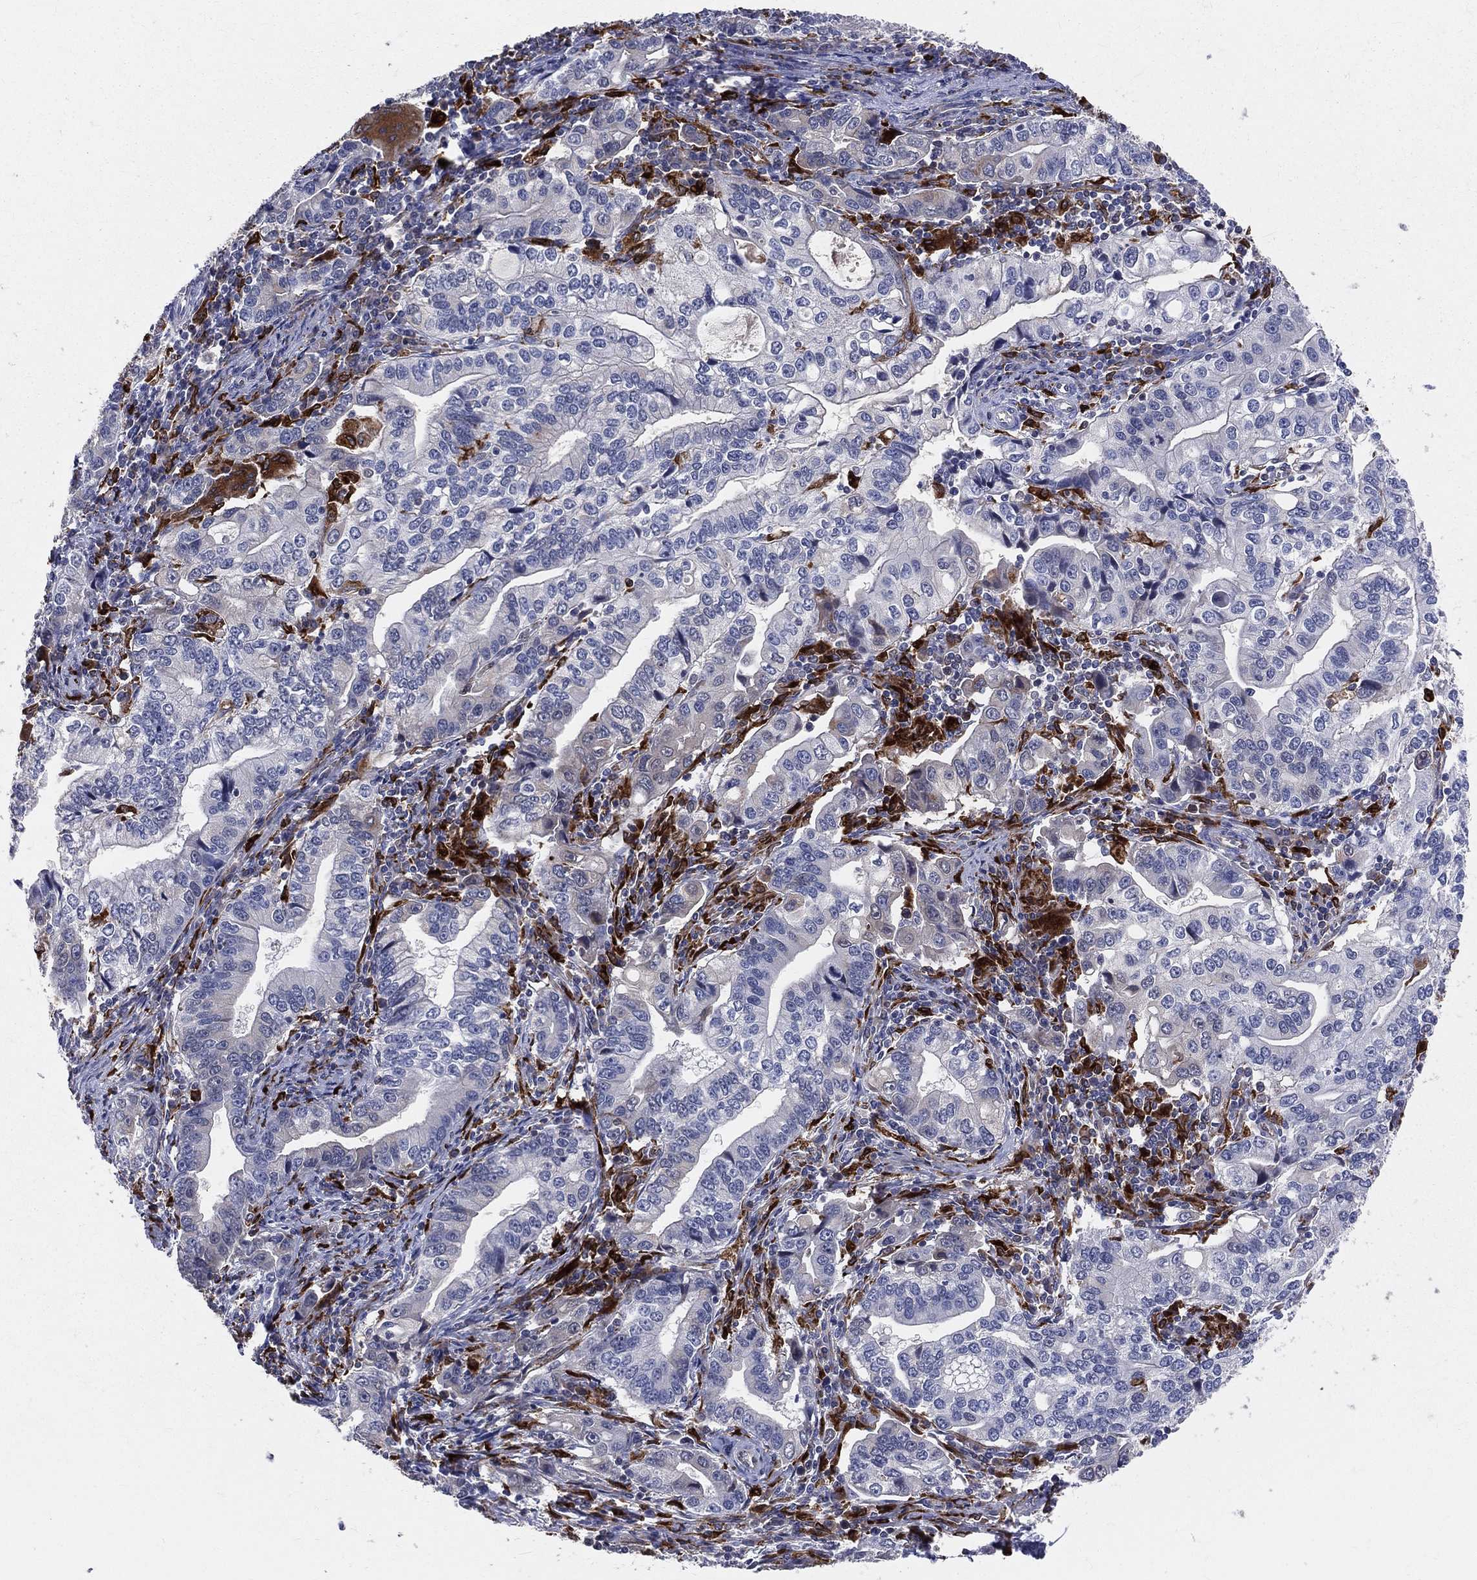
{"staining": {"intensity": "negative", "quantity": "none", "location": "none"}, "tissue": "stomach cancer", "cell_type": "Tumor cells", "image_type": "cancer", "snomed": [{"axis": "morphology", "description": "Adenocarcinoma, NOS"}, {"axis": "topography", "description": "Stomach, lower"}], "caption": "Protein analysis of stomach cancer (adenocarcinoma) shows no significant positivity in tumor cells. (Stains: DAB immunohistochemistry (IHC) with hematoxylin counter stain, Microscopy: brightfield microscopy at high magnification).", "gene": "CD74", "patient": {"sex": "female", "age": 72}}